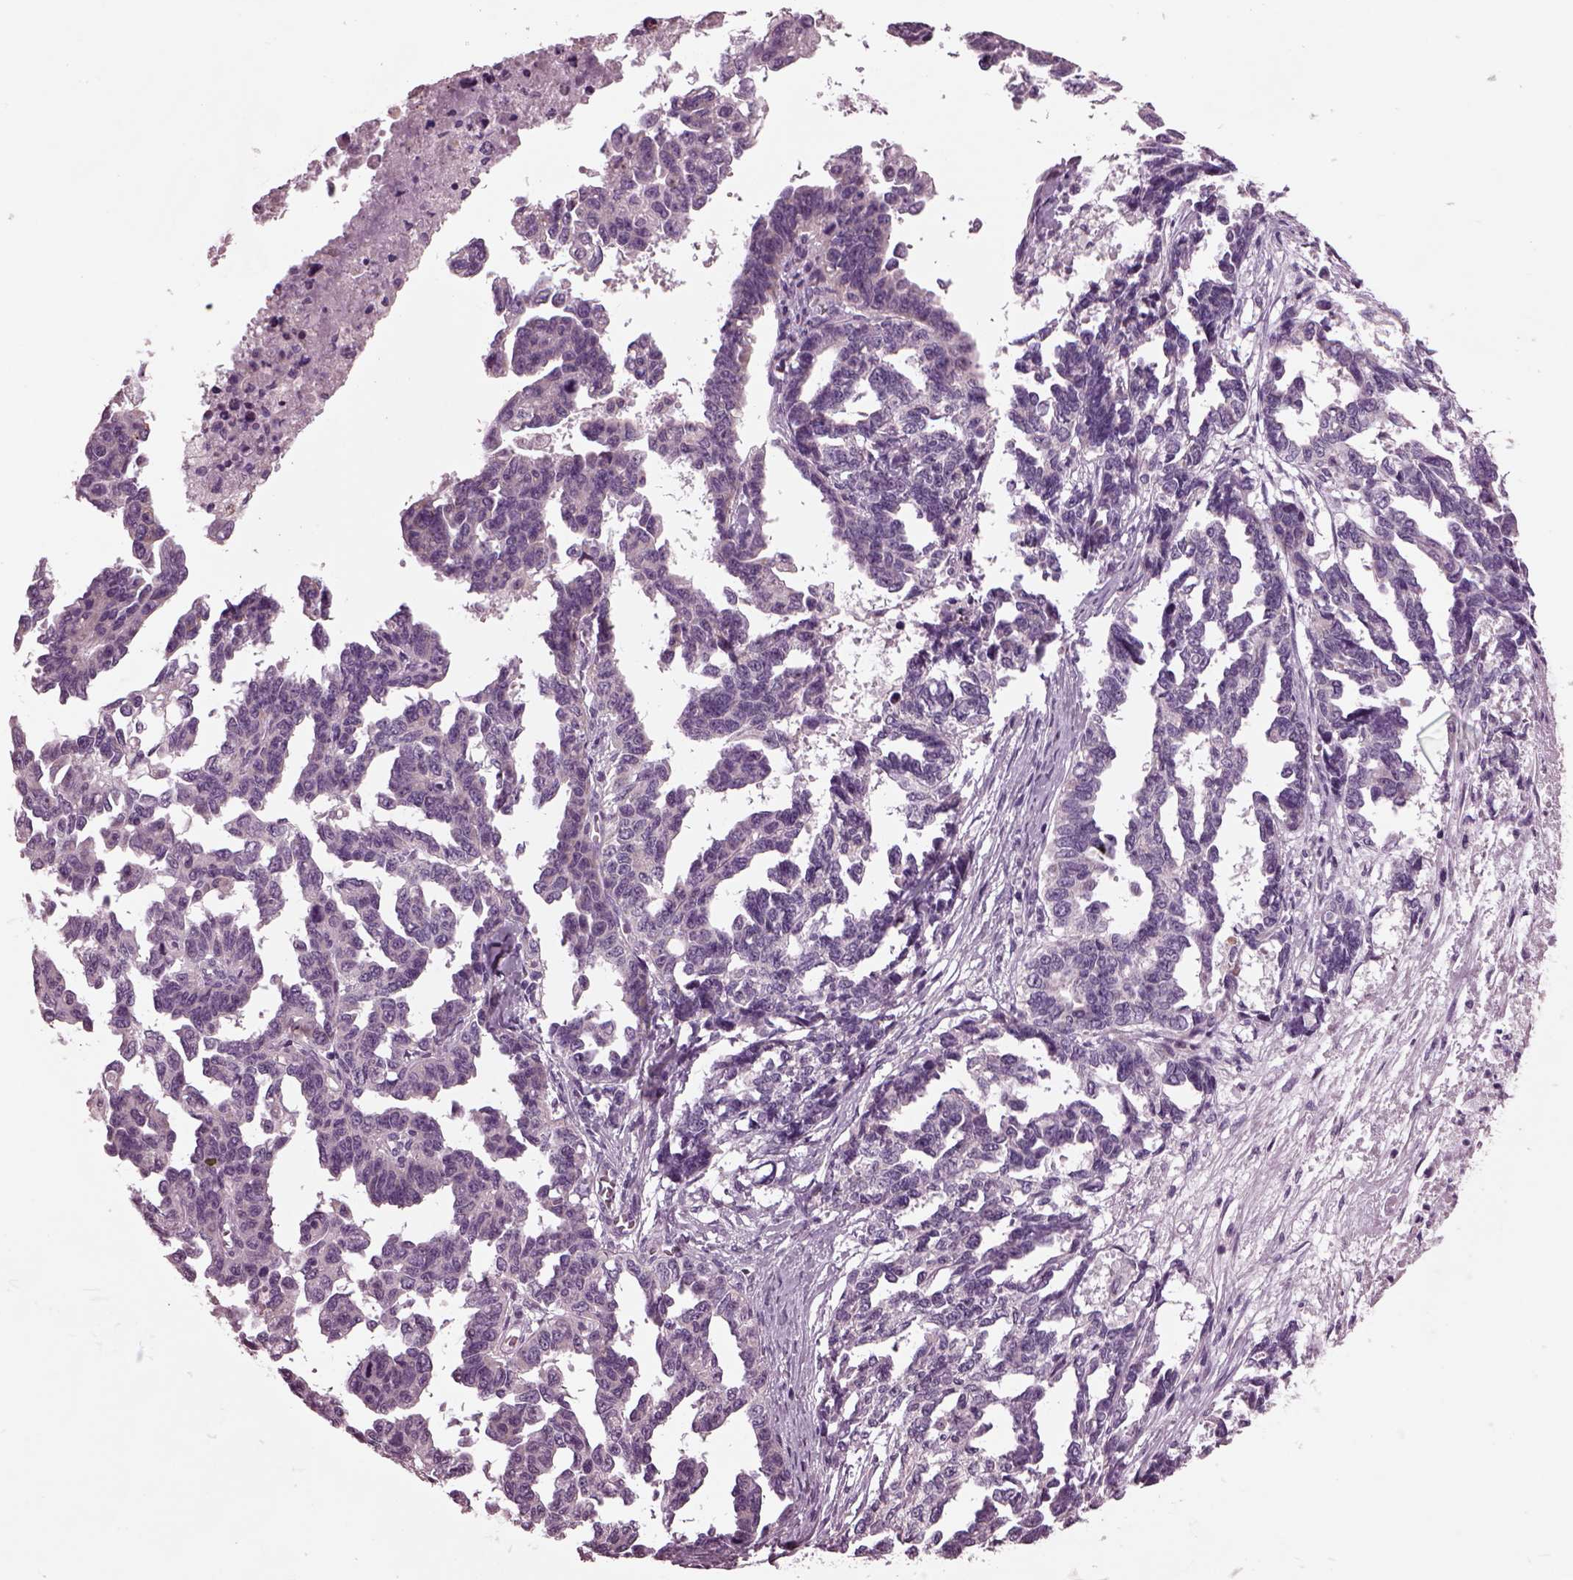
{"staining": {"intensity": "negative", "quantity": "none", "location": "none"}, "tissue": "ovarian cancer", "cell_type": "Tumor cells", "image_type": "cancer", "snomed": [{"axis": "morphology", "description": "Cystadenocarcinoma, serous, NOS"}, {"axis": "topography", "description": "Ovary"}], "caption": "There is no significant expression in tumor cells of ovarian serous cystadenocarcinoma.", "gene": "AP4M1", "patient": {"sex": "female", "age": 69}}